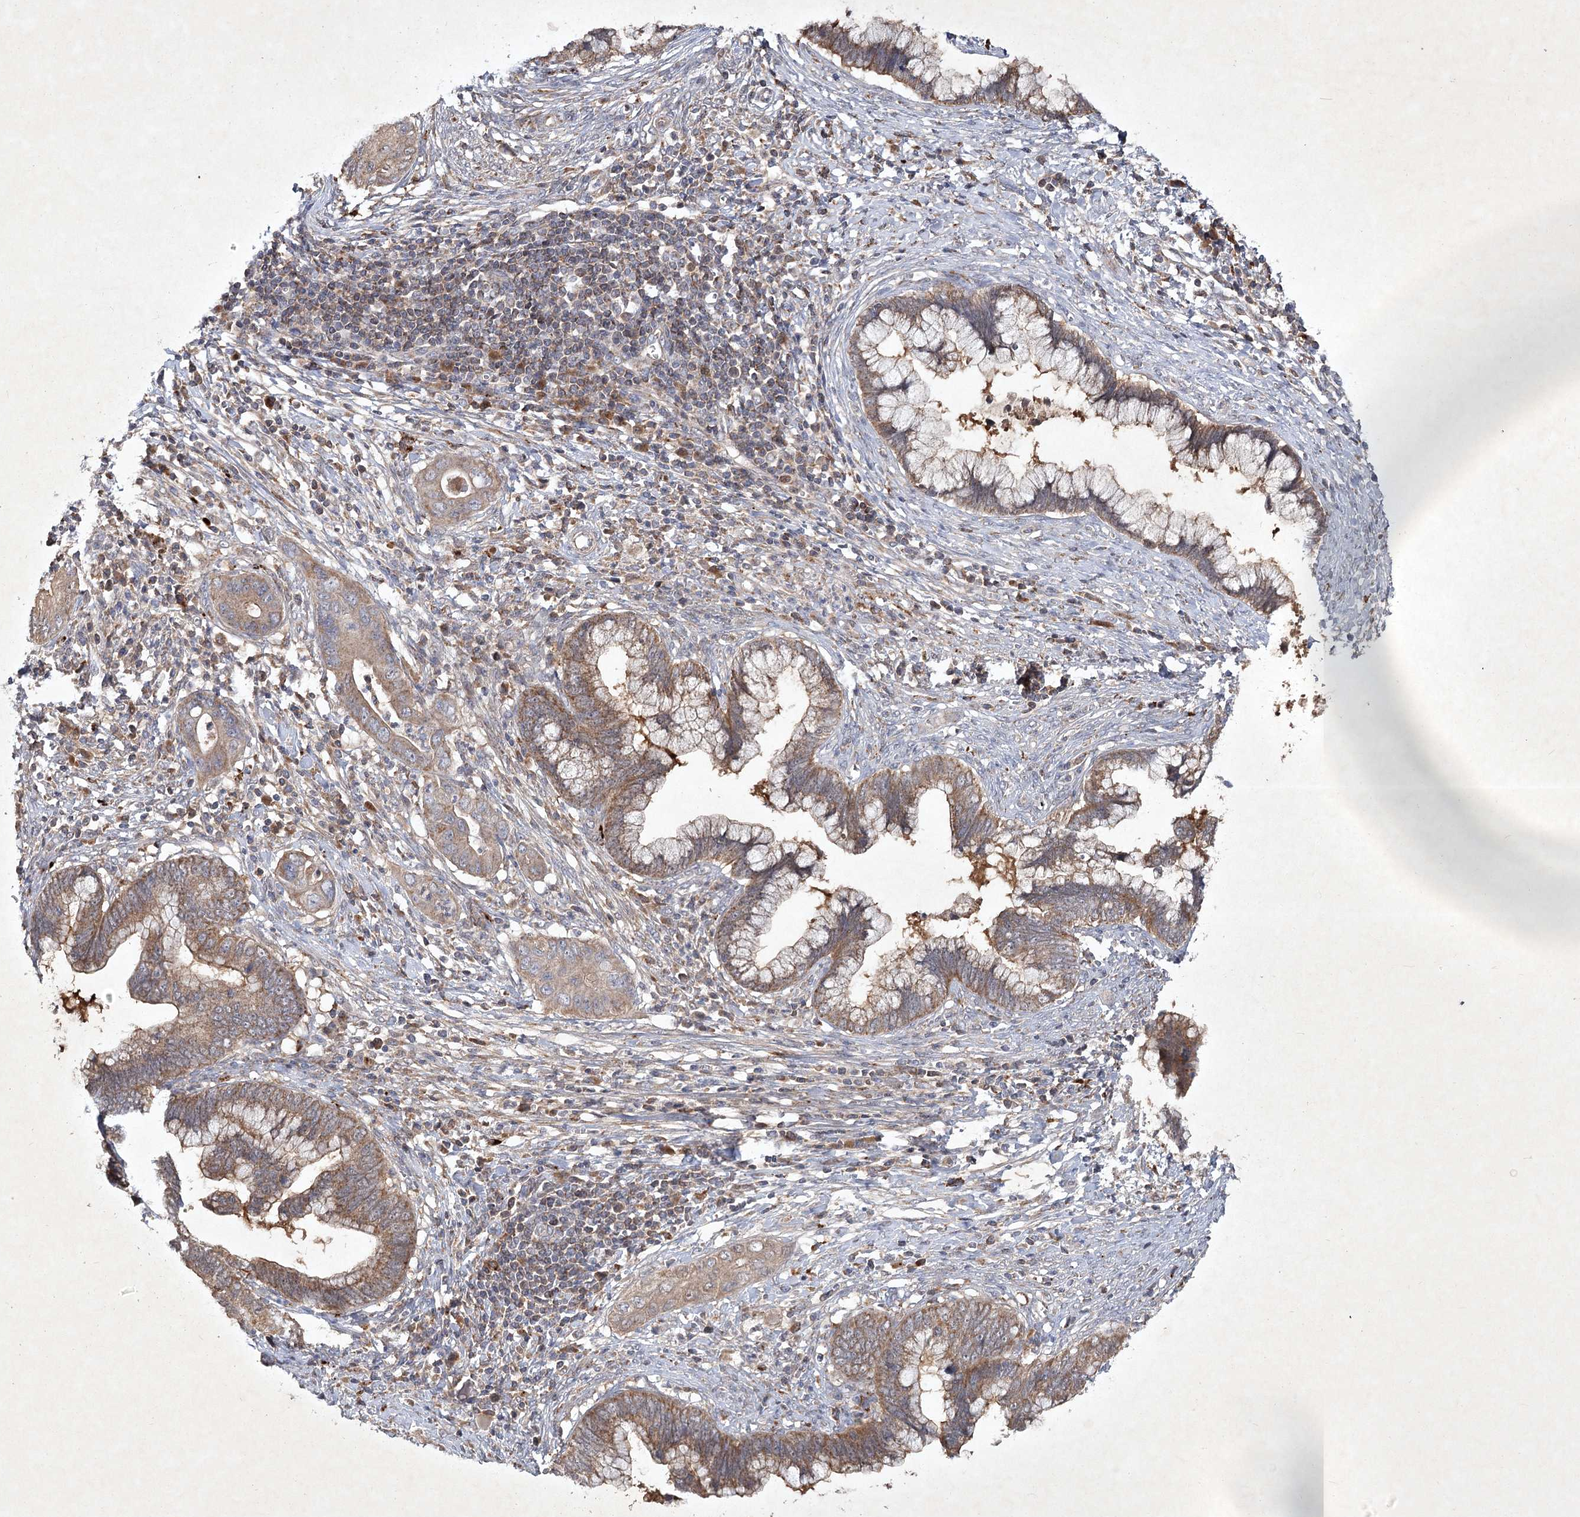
{"staining": {"intensity": "moderate", "quantity": ">75%", "location": "cytoplasmic/membranous"}, "tissue": "cervical cancer", "cell_type": "Tumor cells", "image_type": "cancer", "snomed": [{"axis": "morphology", "description": "Adenocarcinoma, NOS"}, {"axis": "topography", "description": "Cervix"}], "caption": "Immunohistochemistry (IHC) histopathology image of human cervical cancer stained for a protein (brown), which exhibits medium levels of moderate cytoplasmic/membranous staining in about >75% of tumor cells.", "gene": "PYROXD2", "patient": {"sex": "female", "age": 44}}